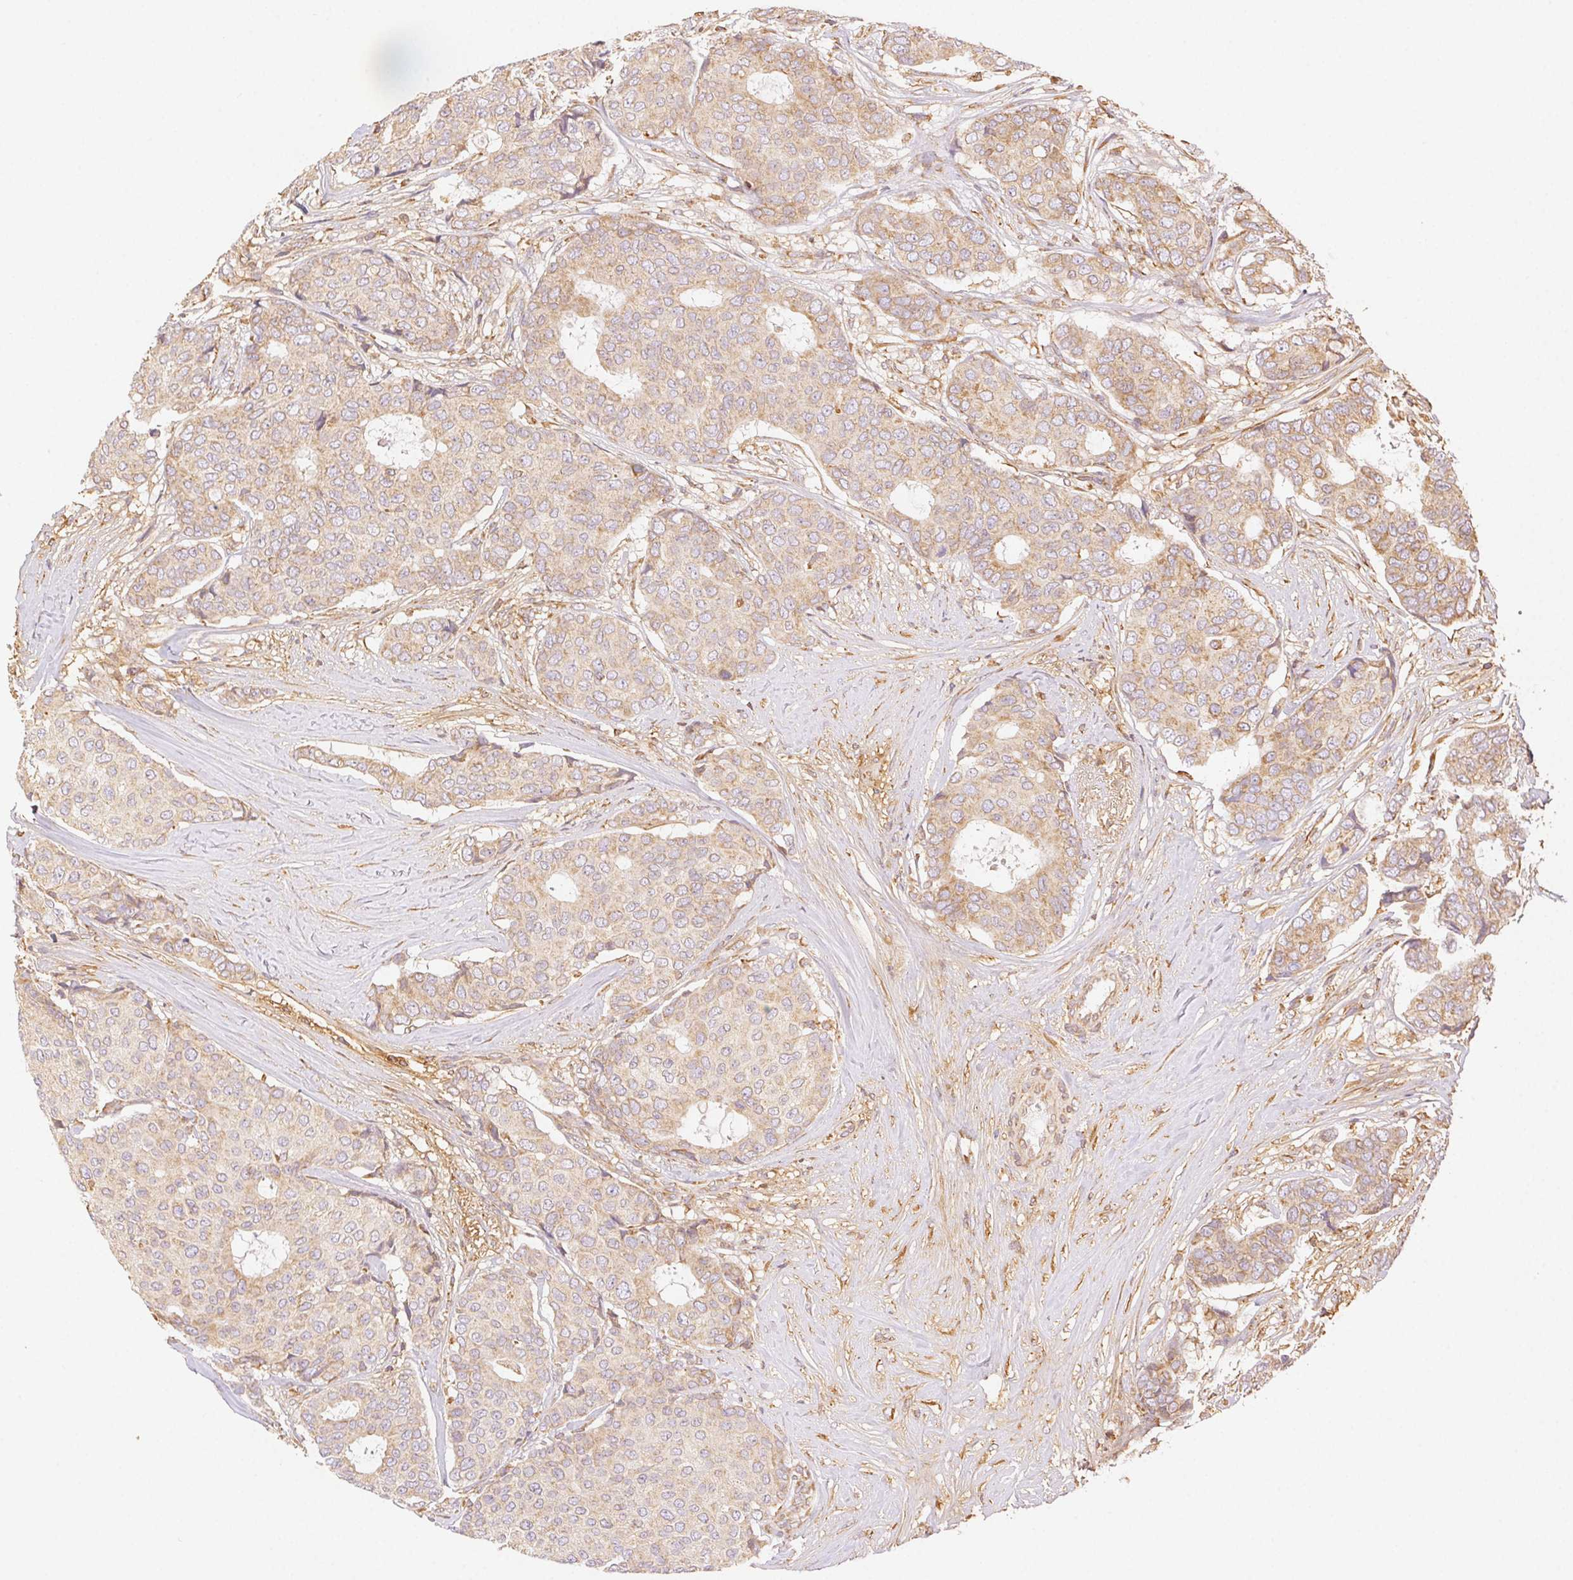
{"staining": {"intensity": "weak", "quantity": ">75%", "location": "cytoplasmic/membranous"}, "tissue": "breast cancer", "cell_type": "Tumor cells", "image_type": "cancer", "snomed": [{"axis": "morphology", "description": "Duct carcinoma"}, {"axis": "topography", "description": "Breast"}], "caption": "Human breast cancer stained for a protein (brown) shows weak cytoplasmic/membranous positive expression in approximately >75% of tumor cells.", "gene": "ENTREP1", "patient": {"sex": "female", "age": 75}}